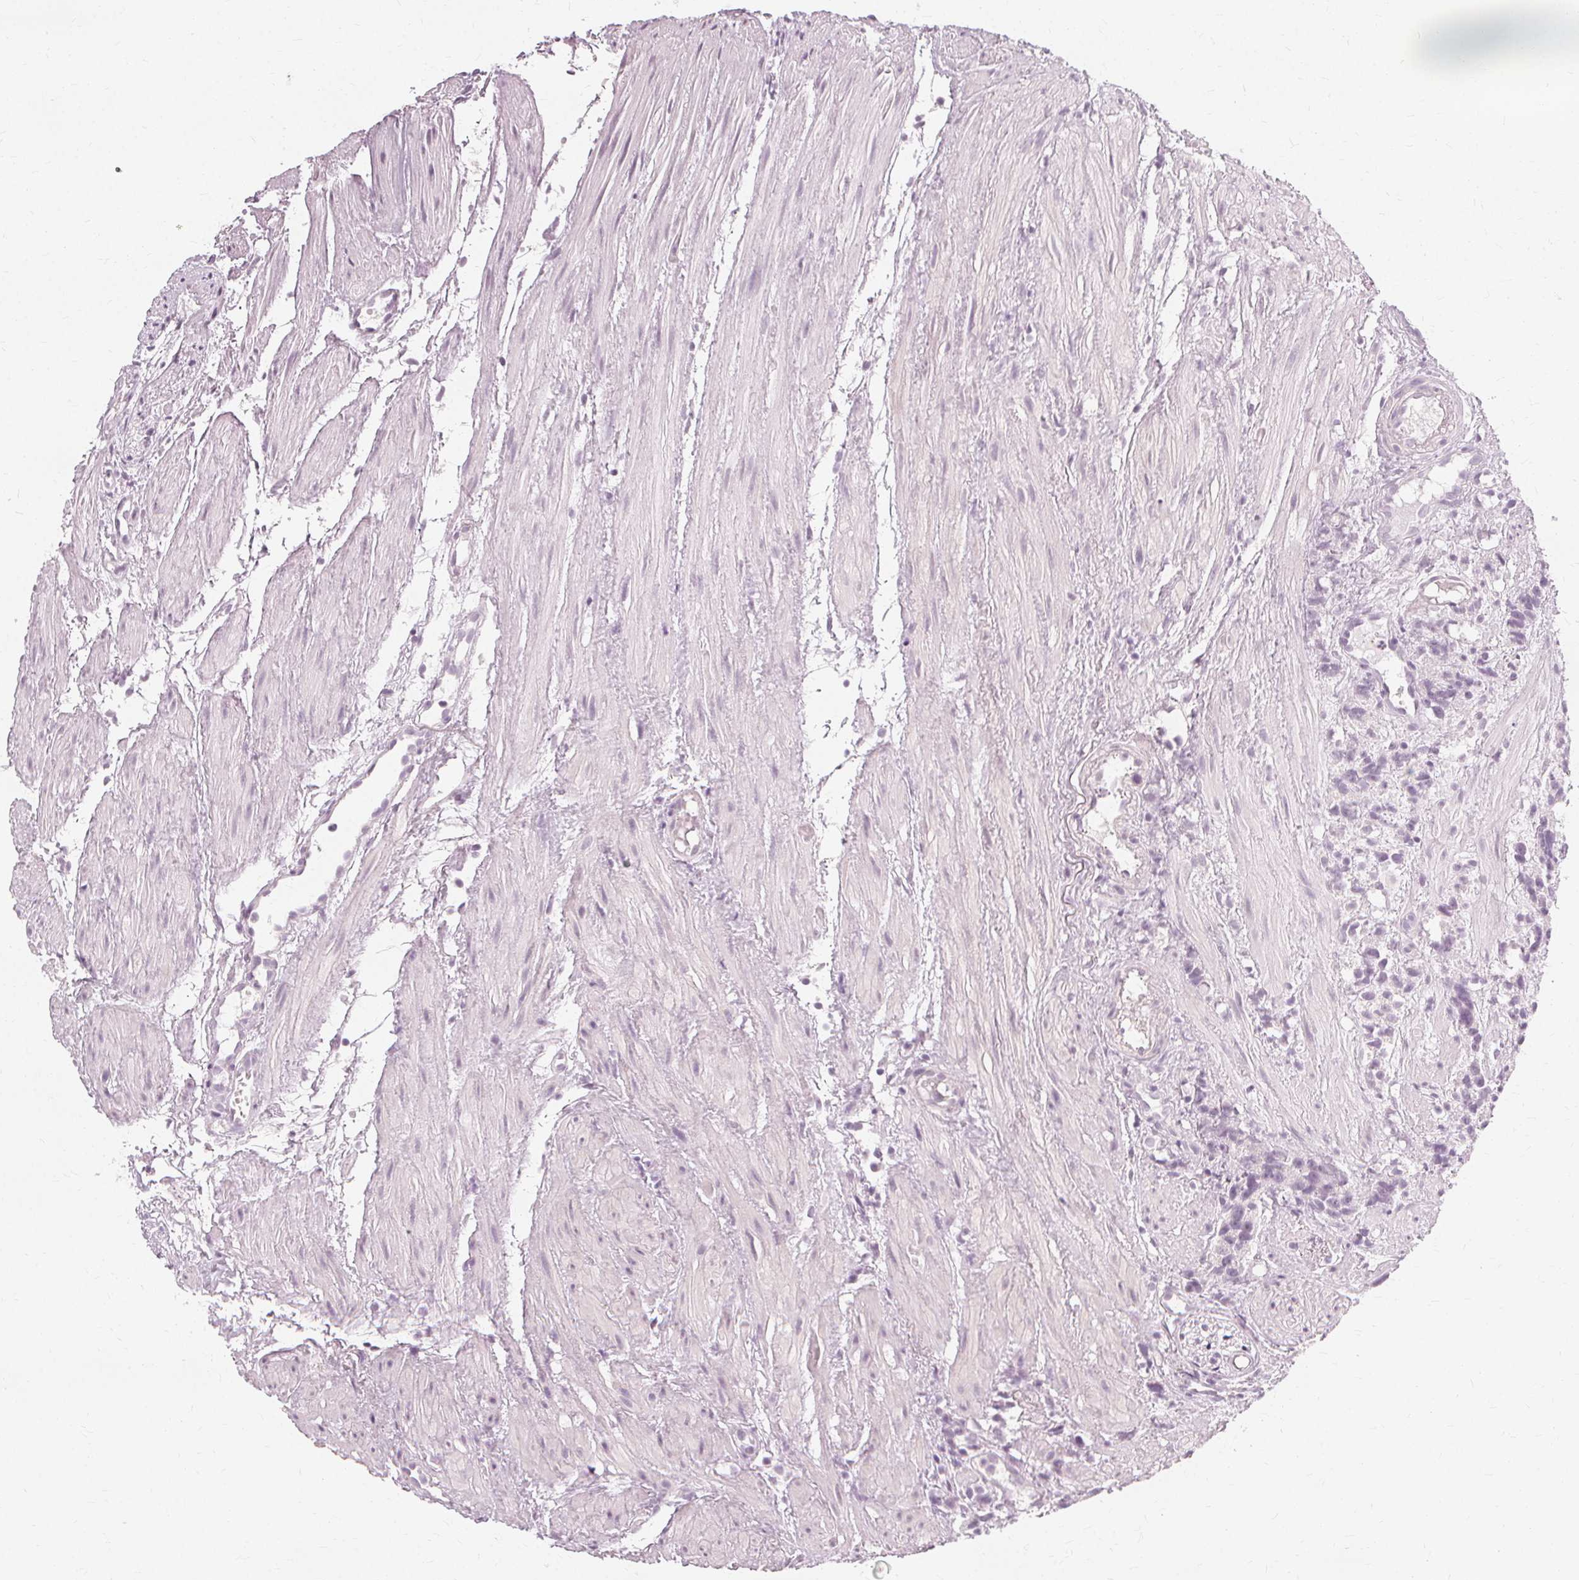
{"staining": {"intensity": "negative", "quantity": "none", "location": "none"}, "tissue": "prostate cancer", "cell_type": "Tumor cells", "image_type": "cancer", "snomed": [{"axis": "morphology", "description": "Adenocarcinoma, High grade"}, {"axis": "topography", "description": "Prostate"}], "caption": "This is an immunohistochemistry (IHC) histopathology image of human adenocarcinoma (high-grade) (prostate). There is no expression in tumor cells.", "gene": "NXPE1", "patient": {"sex": "male", "age": 68}}